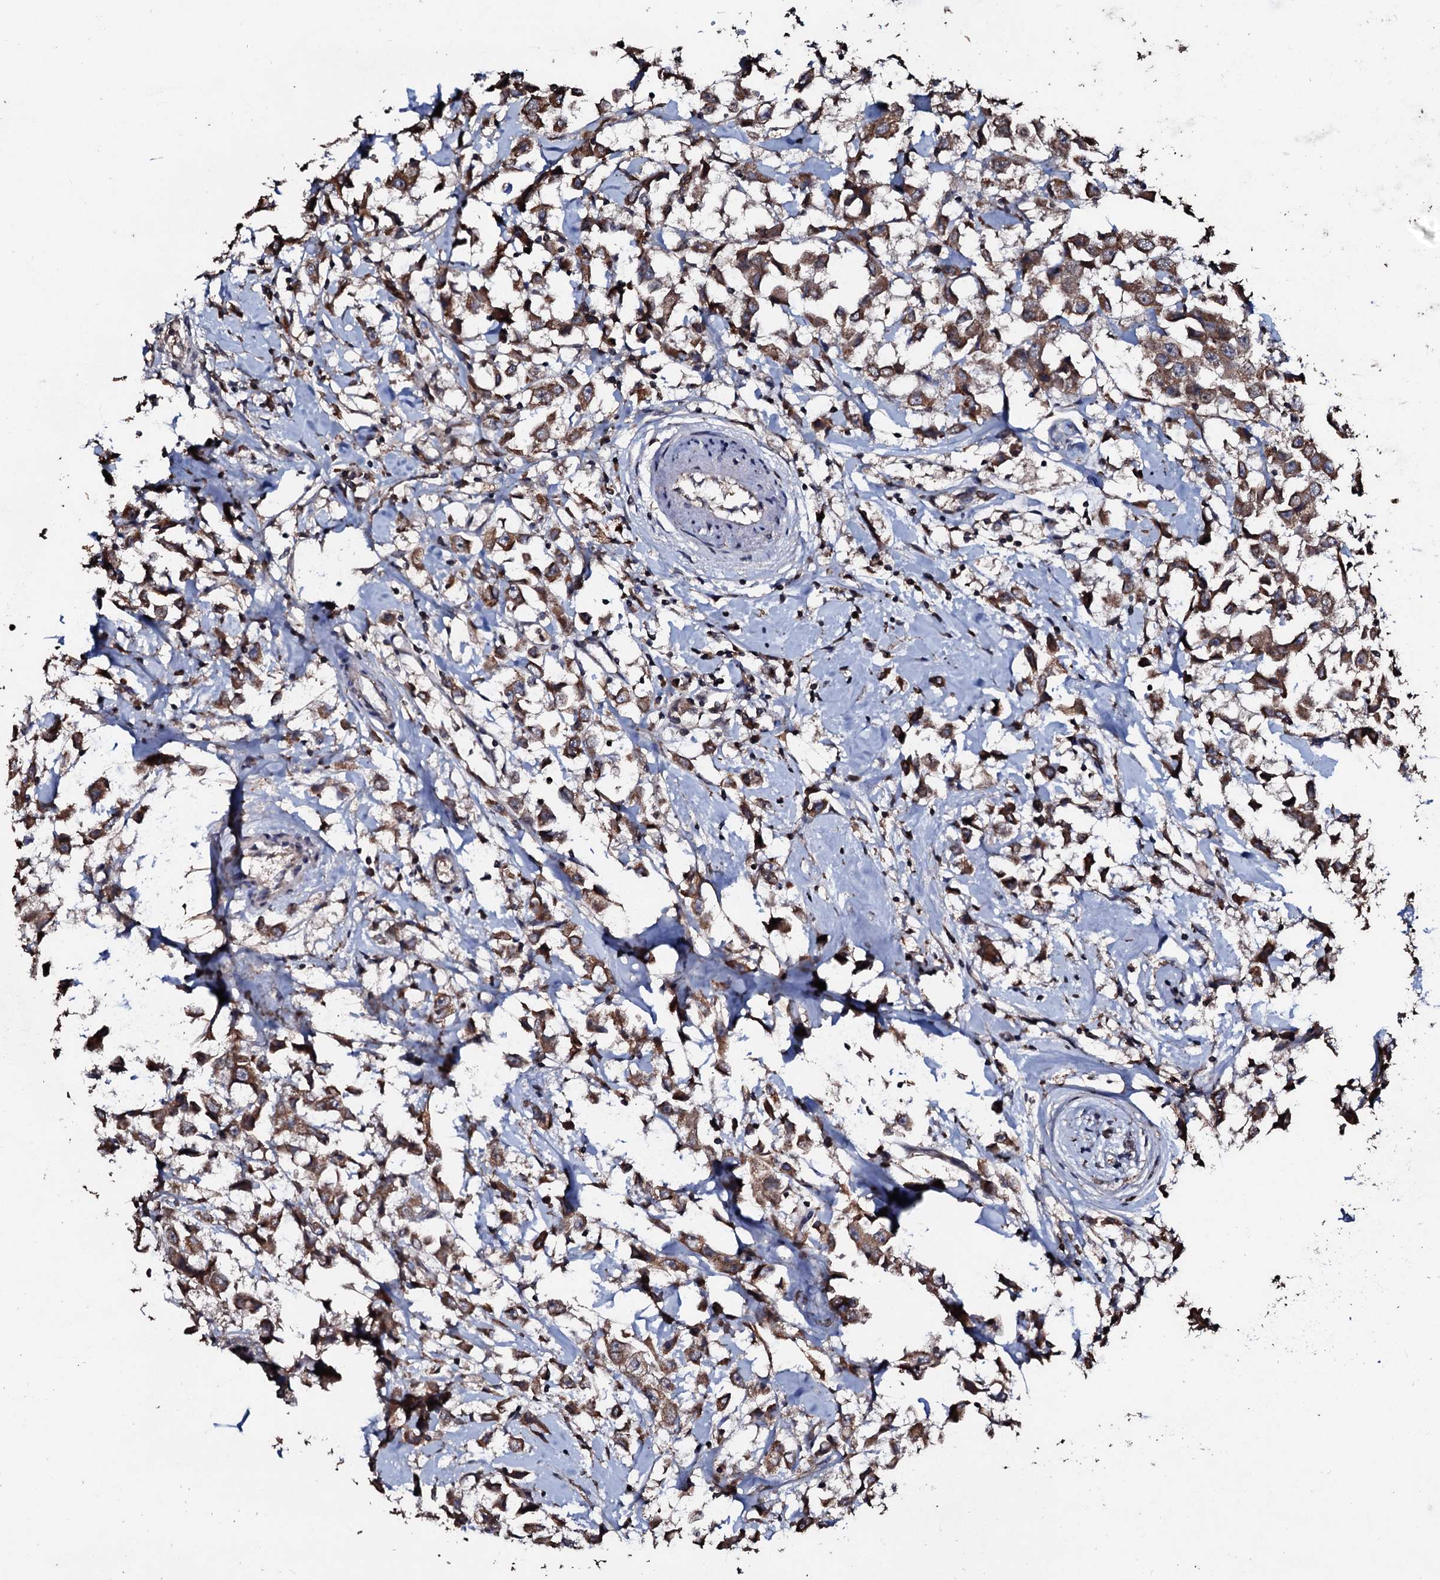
{"staining": {"intensity": "moderate", "quantity": ">75%", "location": "cytoplasmic/membranous"}, "tissue": "breast cancer", "cell_type": "Tumor cells", "image_type": "cancer", "snomed": [{"axis": "morphology", "description": "Duct carcinoma"}, {"axis": "topography", "description": "Breast"}], "caption": "Protein expression analysis of breast intraductal carcinoma reveals moderate cytoplasmic/membranous positivity in about >75% of tumor cells. The protein of interest is stained brown, and the nuclei are stained in blue (DAB (3,3'-diaminobenzidine) IHC with brightfield microscopy, high magnification).", "gene": "SDHAF2", "patient": {"sex": "female", "age": 61}}